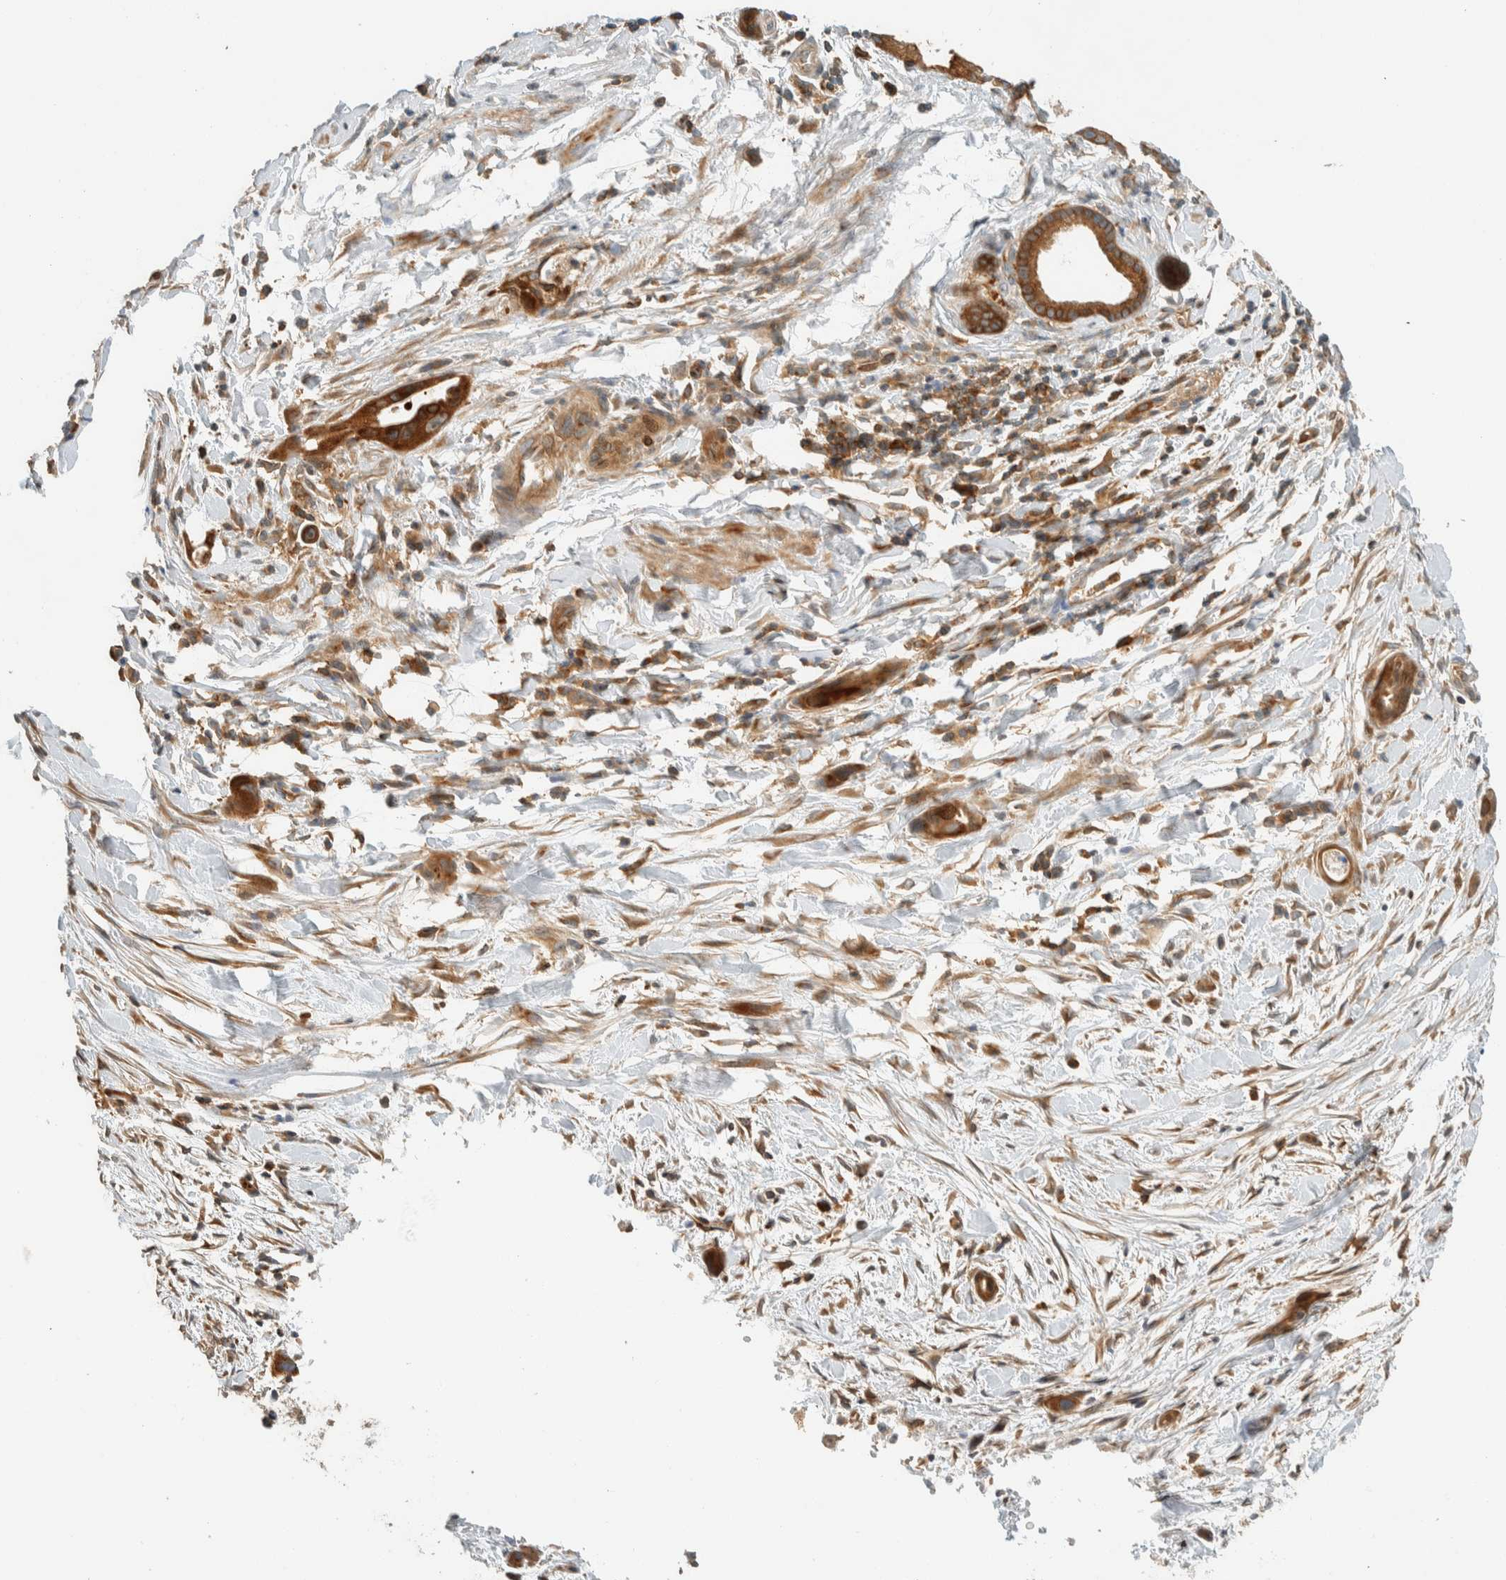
{"staining": {"intensity": "moderate", "quantity": ">75%", "location": "cytoplasmic/membranous"}, "tissue": "pancreatic cancer", "cell_type": "Tumor cells", "image_type": "cancer", "snomed": [{"axis": "morphology", "description": "Adenocarcinoma, NOS"}, {"axis": "topography", "description": "Pancreas"}], "caption": "Pancreatic adenocarcinoma tissue reveals moderate cytoplasmic/membranous expression in about >75% of tumor cells (Stains: DAB (3,3'-diaminobenzidine) in brown, nuclei in blue, Microscopy: brightfield microscopy at high magnification).", "gene": "ARFGEF1", "patient": {"sex": "male", "age": 59}}